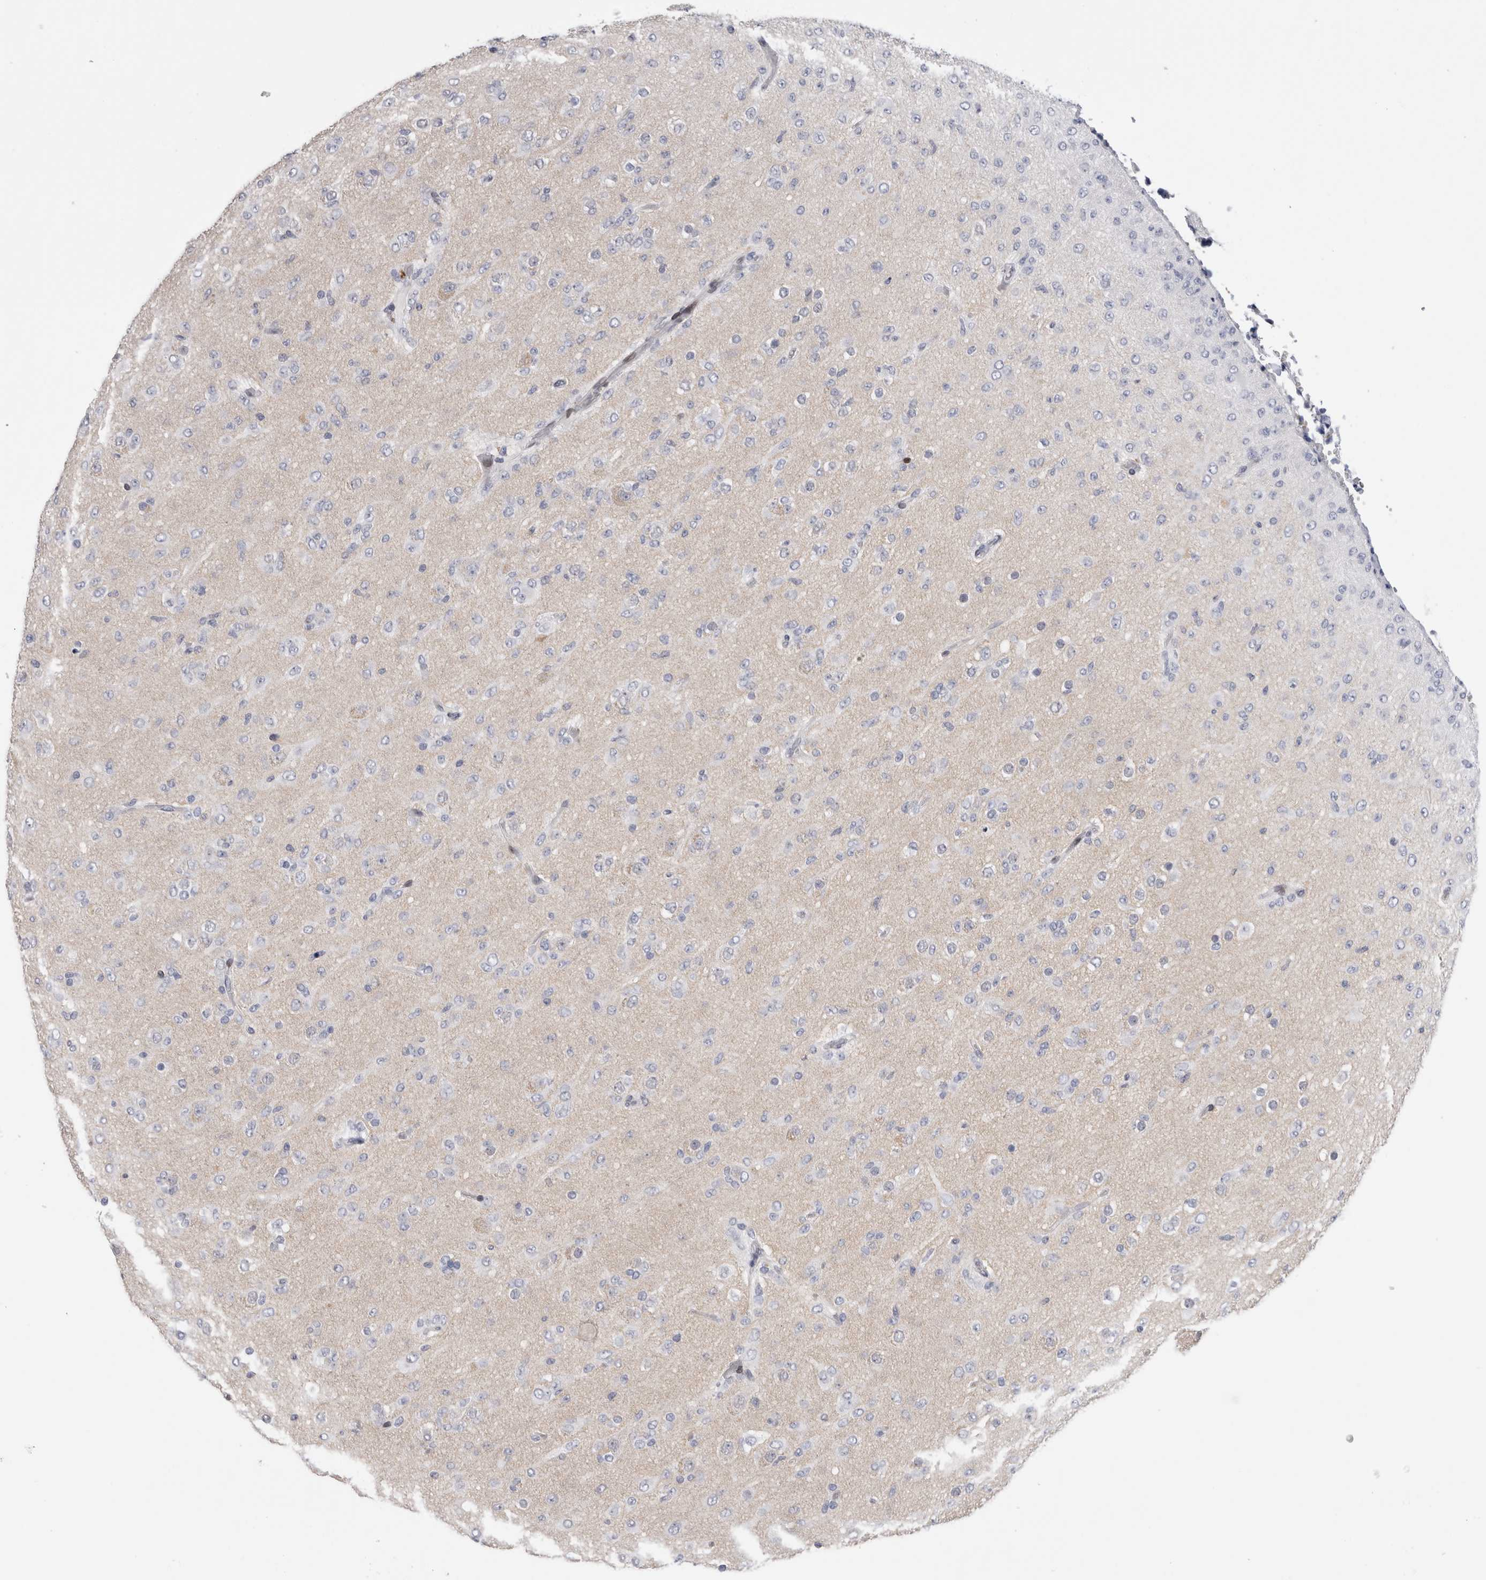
{"staining": {"intensity": "negative", "quantity": "none", "location": "none"}, "tissue": "glioma", "cell_type": "Tumor cells", "image_type": "cancer", "snomed": [{"axis": "morphology", "description": "Glioma, malignant, Low grade"}, {"axis": "topography", "description": "Brain"}], "caption": "A micrograph of glioma stained for a protein displays no brown staining in tumor cells. (IHC, brightfield microscopy, high magnification).", "gene": "DMTN", "patient": {"sex": "male", "age": 65}}